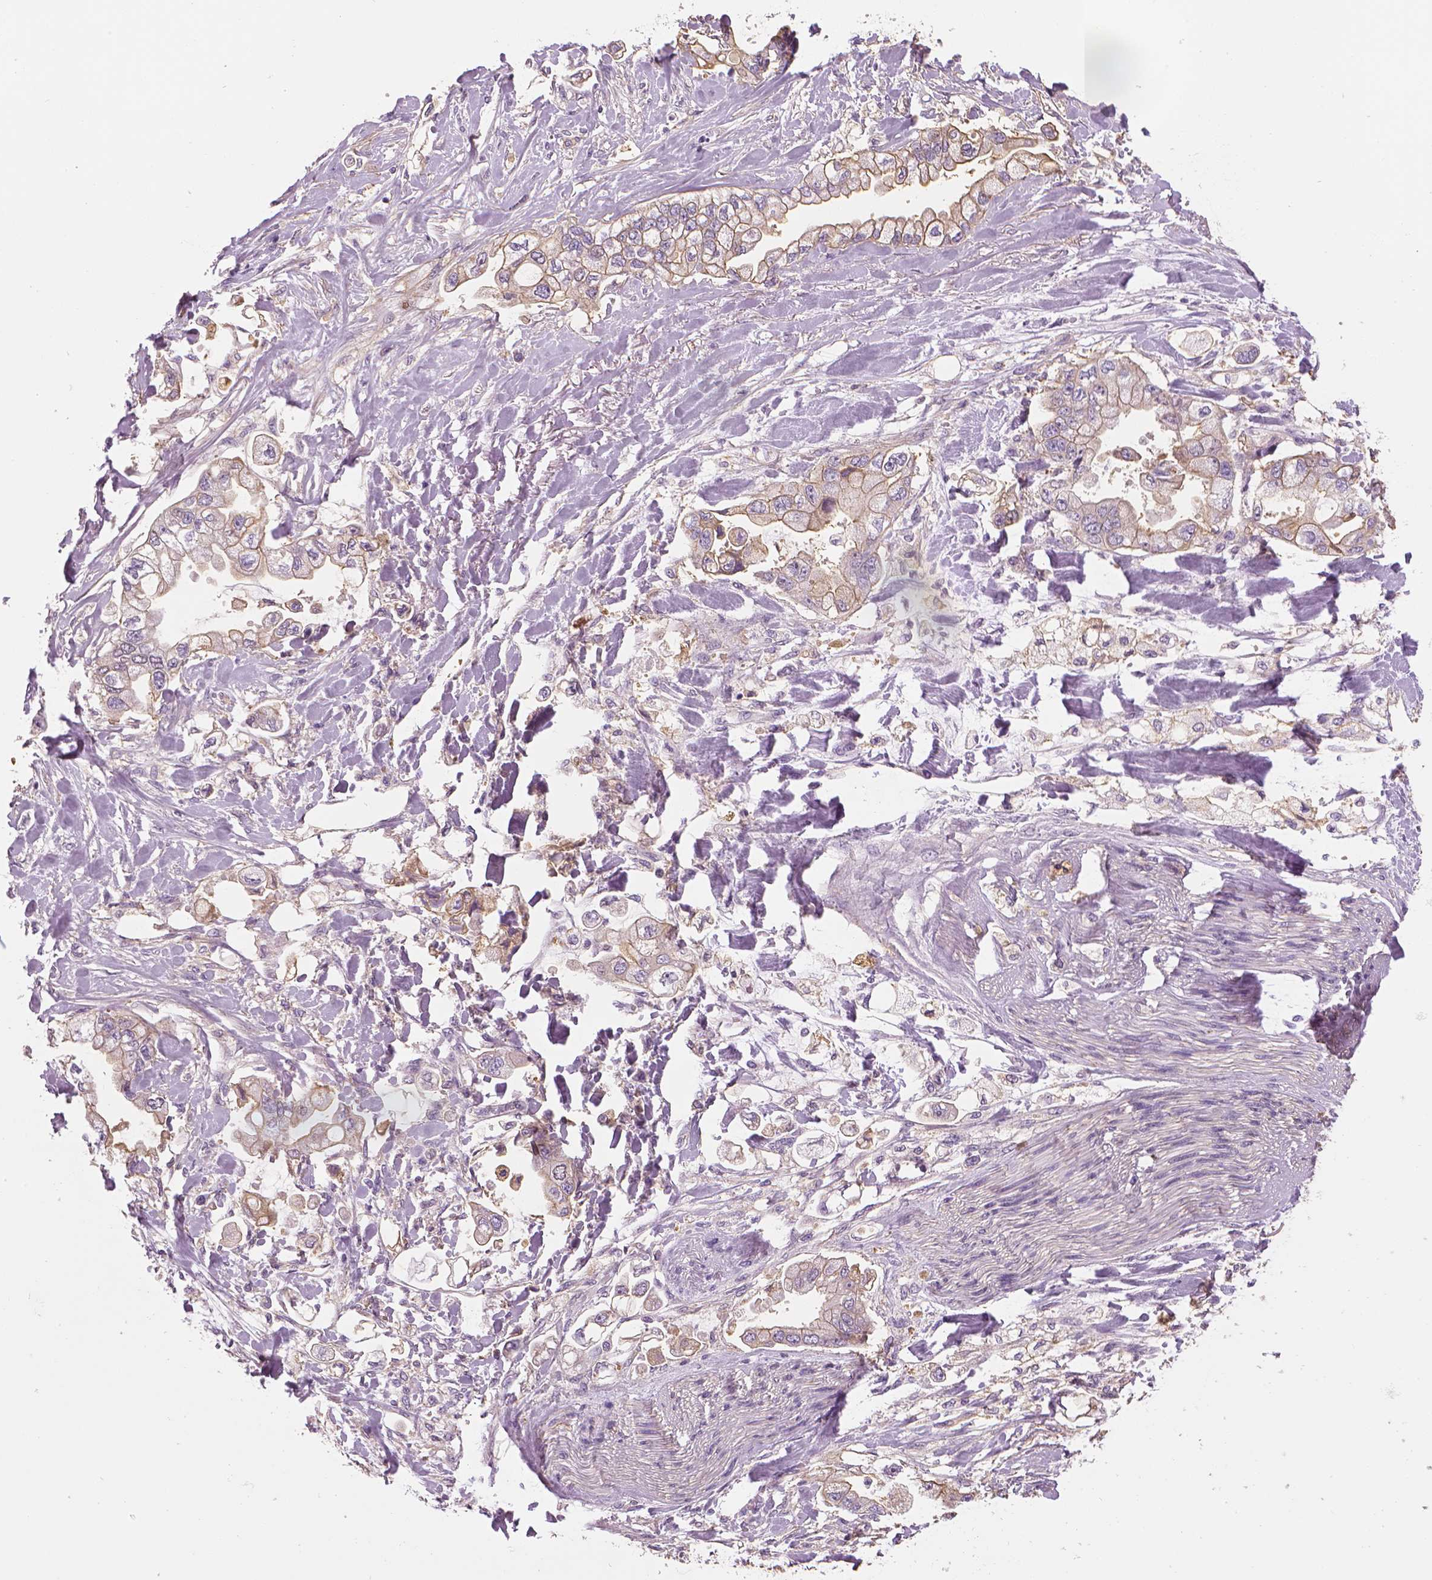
{"staining": {"intensity": "weak", "quantity": "25%-75%", "location": "cytoplasmic/membranous"}, "tissue": "stomach cancer", "cell_type": "Tumor cells", "image_type": "cancer", "snomed": [{"axis": "morphology", "description": "Adenocarcinoma, NOS"}, {"axis": "topography", "description": "Stomach"}], "caption": "The micrograph displays staining of stomach cancer, revealing weak cytoplasmic/membranous protein positivity (brown color) within tumor cells.", "gene": "MKI67", "patient": {"sex": "male", "age": 62}}